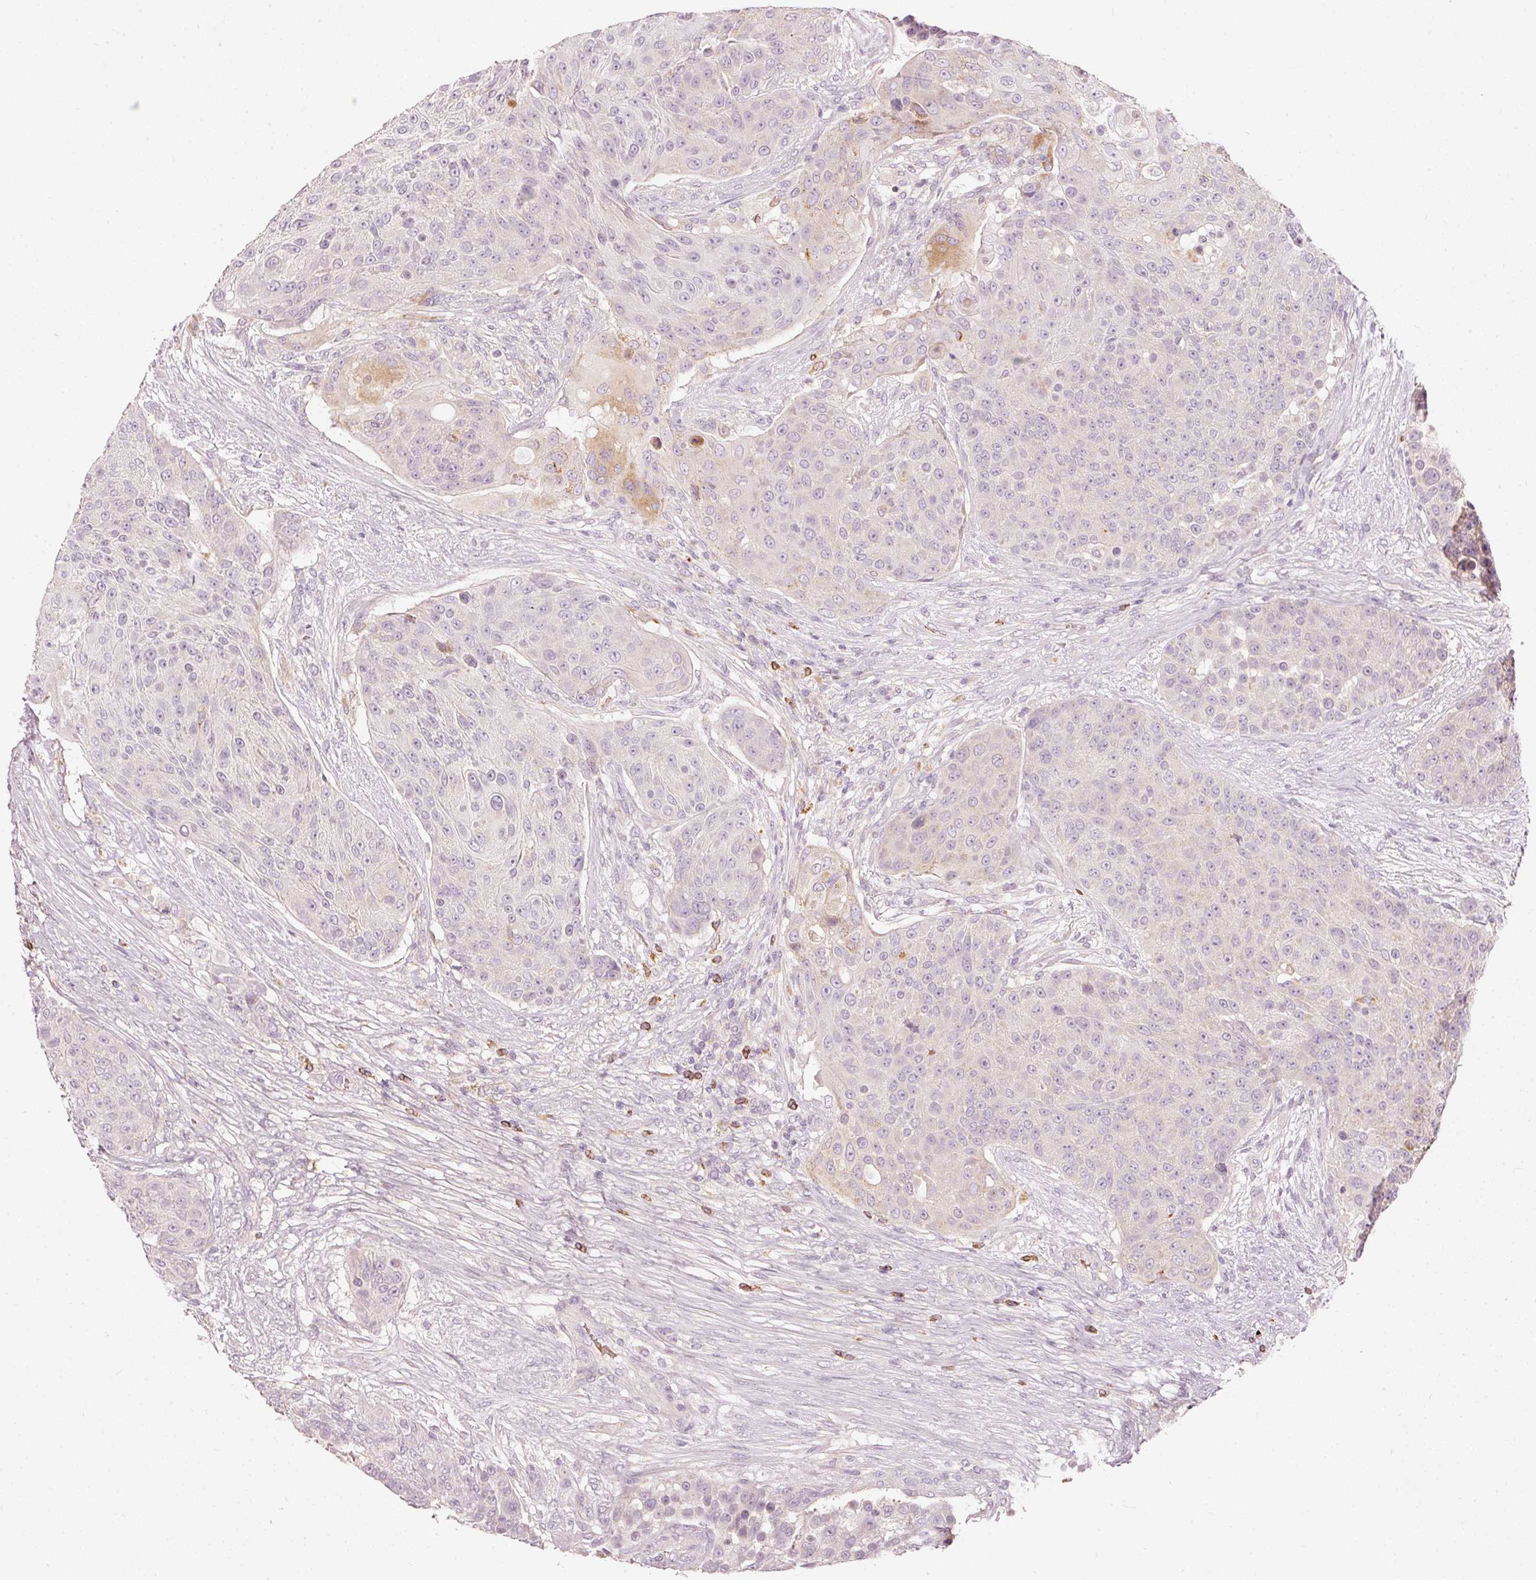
{"staining": {"intensity": "negative", "quantity": "none", "location": "none"}, "tissue": "urothelial cancer", "cell_type": "Tumor cells", "image_type": "cancer", "snomed": [{"axis": "morphology", "description": "Urothelial carcinoma, High grade"}, {"axis": "topography", "description": "Urinary bladder"}], "caption": "An immunohistochemistry histopathology image of urothelial carcinoma (high-grade) is shown. There is no staining in tumor cells of urothelial carcinoma (high-grade).", "gene": "KLHL21", "patient": {"sex": "female", "age": 63}}